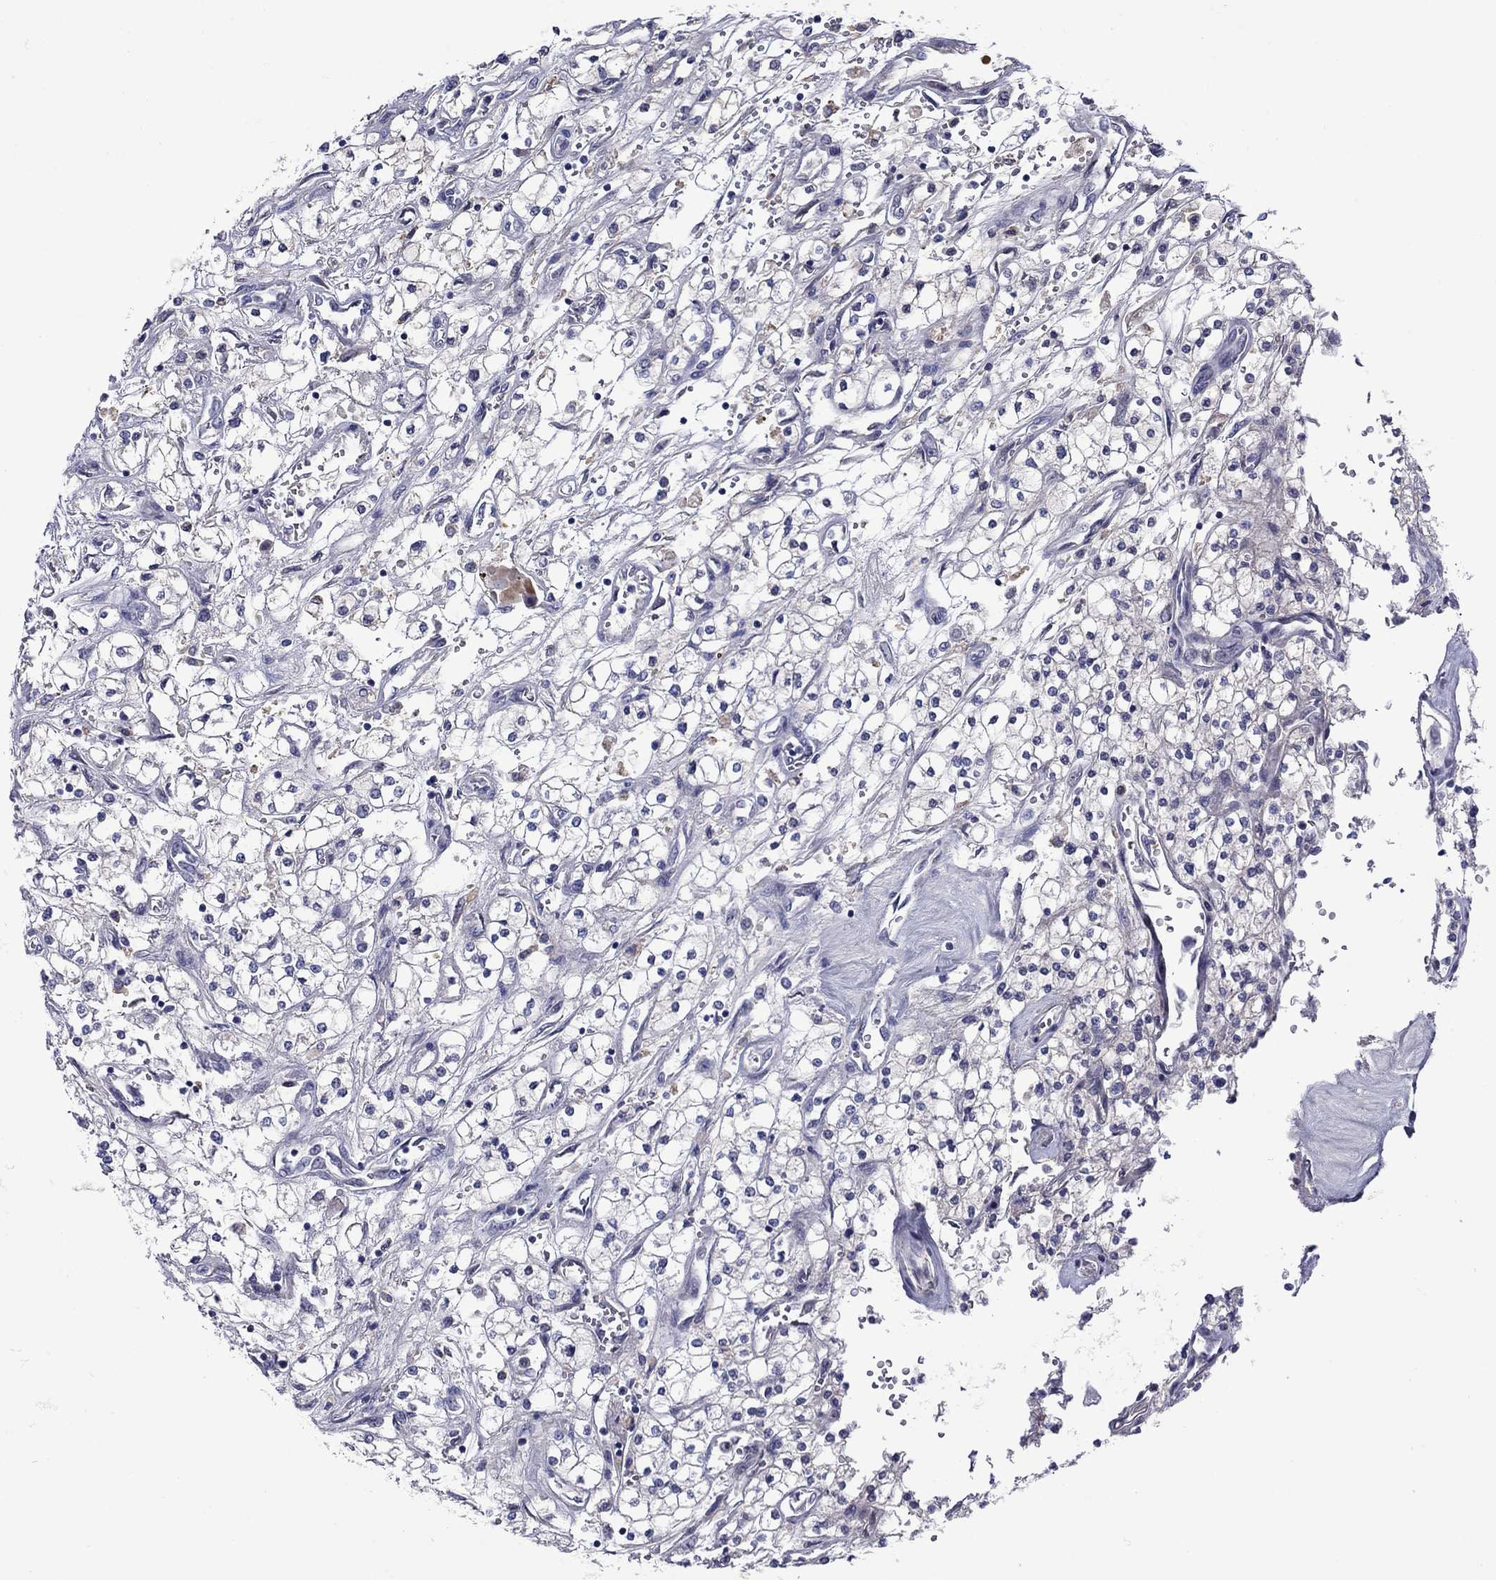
{"staining": {"intensity": "negative", "quantity": "none", "location": "none"}, "tissue": "renal cancer", "cell_type": "Tumor cells", "image_type": "cancer", "snomed": [{"axis": "morphology", "description": "Adenocarcinoma, NOS"}, {"axis": "topography", "description": "Kidney"}], "caption": "A photomicrograph of human renal adenocarcinoma is negative for staining in tumor cells. (IHC, brightfield microscopy, high magnification).", "gene": "APOA2", "patient": {"sex": "male", "age": 80}}